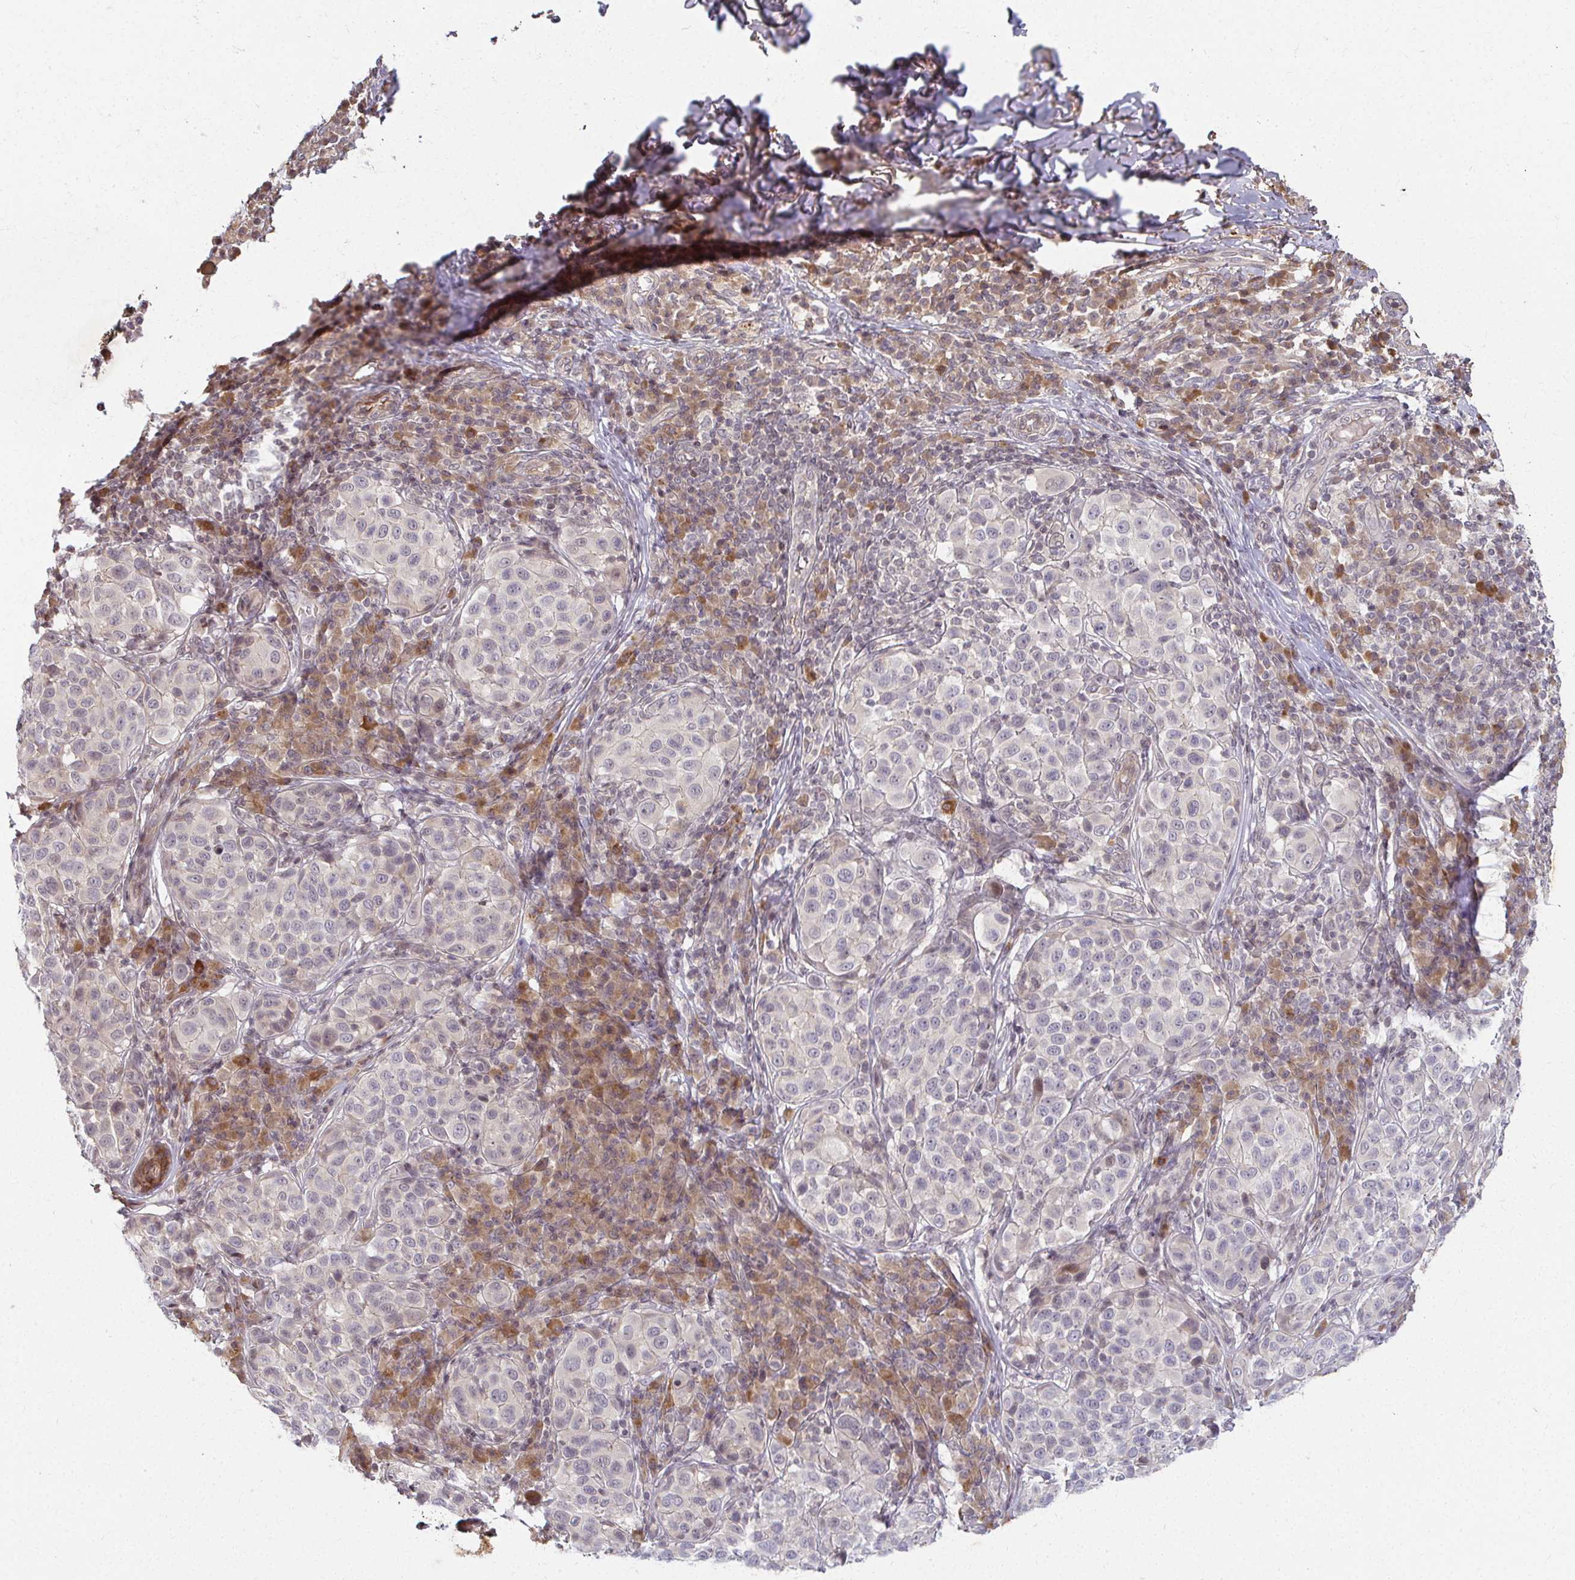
{"staining": {"intensity": "negative", "quantity": "none", "location": "none"}, "tissue": "melanoma", "cell_type": "Tumor cells", "image_type": "cancer", "snomed": [{"axis": "morphology", "description": "Malignant melanoma, NOS"}, {"axis": "topography", "description": "Skin"}], "caption": "Immunohistochemistry (IHC) of malignant melanoma demonstrates no expression in tumor cells.", "gene": "ANK3", "patient": {"sex": "male", "age": 38}}